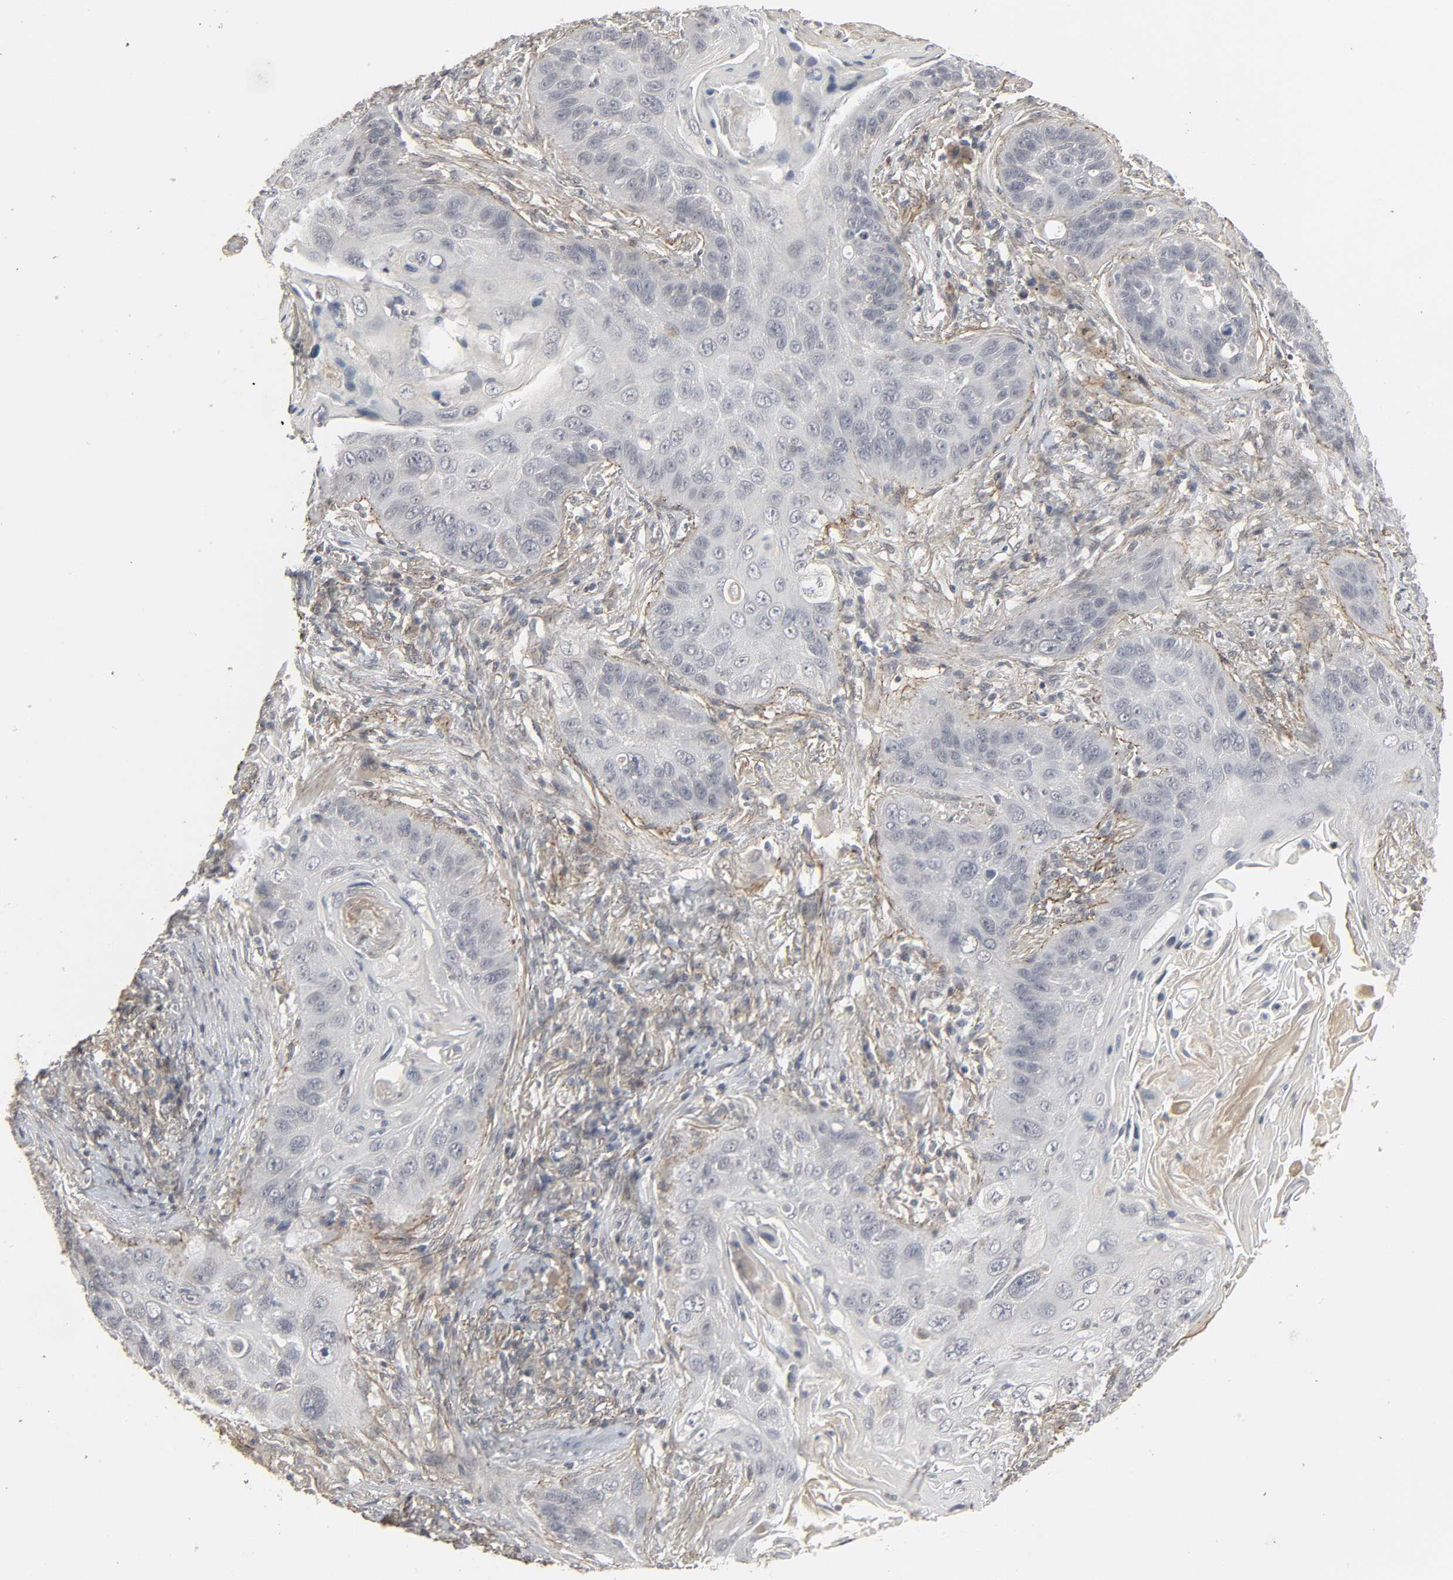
{"staining": {"intensity": "negative", "quantity": "none", "location": "none"}, "tissue": "lung cancer", "cell_type": "Tumor cells", "image_type": "cancer", "snomed": [{"axis": "morphology", "description": "Squamous cell carcinoma, NOS"}, {"axis": "topography", "description": "Lung"}], "caption": "High magnification brightfield microscopy of lung cancer stained with DAB (brown) and counterstained with hematoxylin (blue): tumor cells show no significant expression. Brightfield microscopy of immunohistochemistry (IHC) stained with DAB (brown) and hematoxylin (blue), captured at high magnification.", "gene": "ZNF222", "patient": {"sex": "female", "age": 67}}